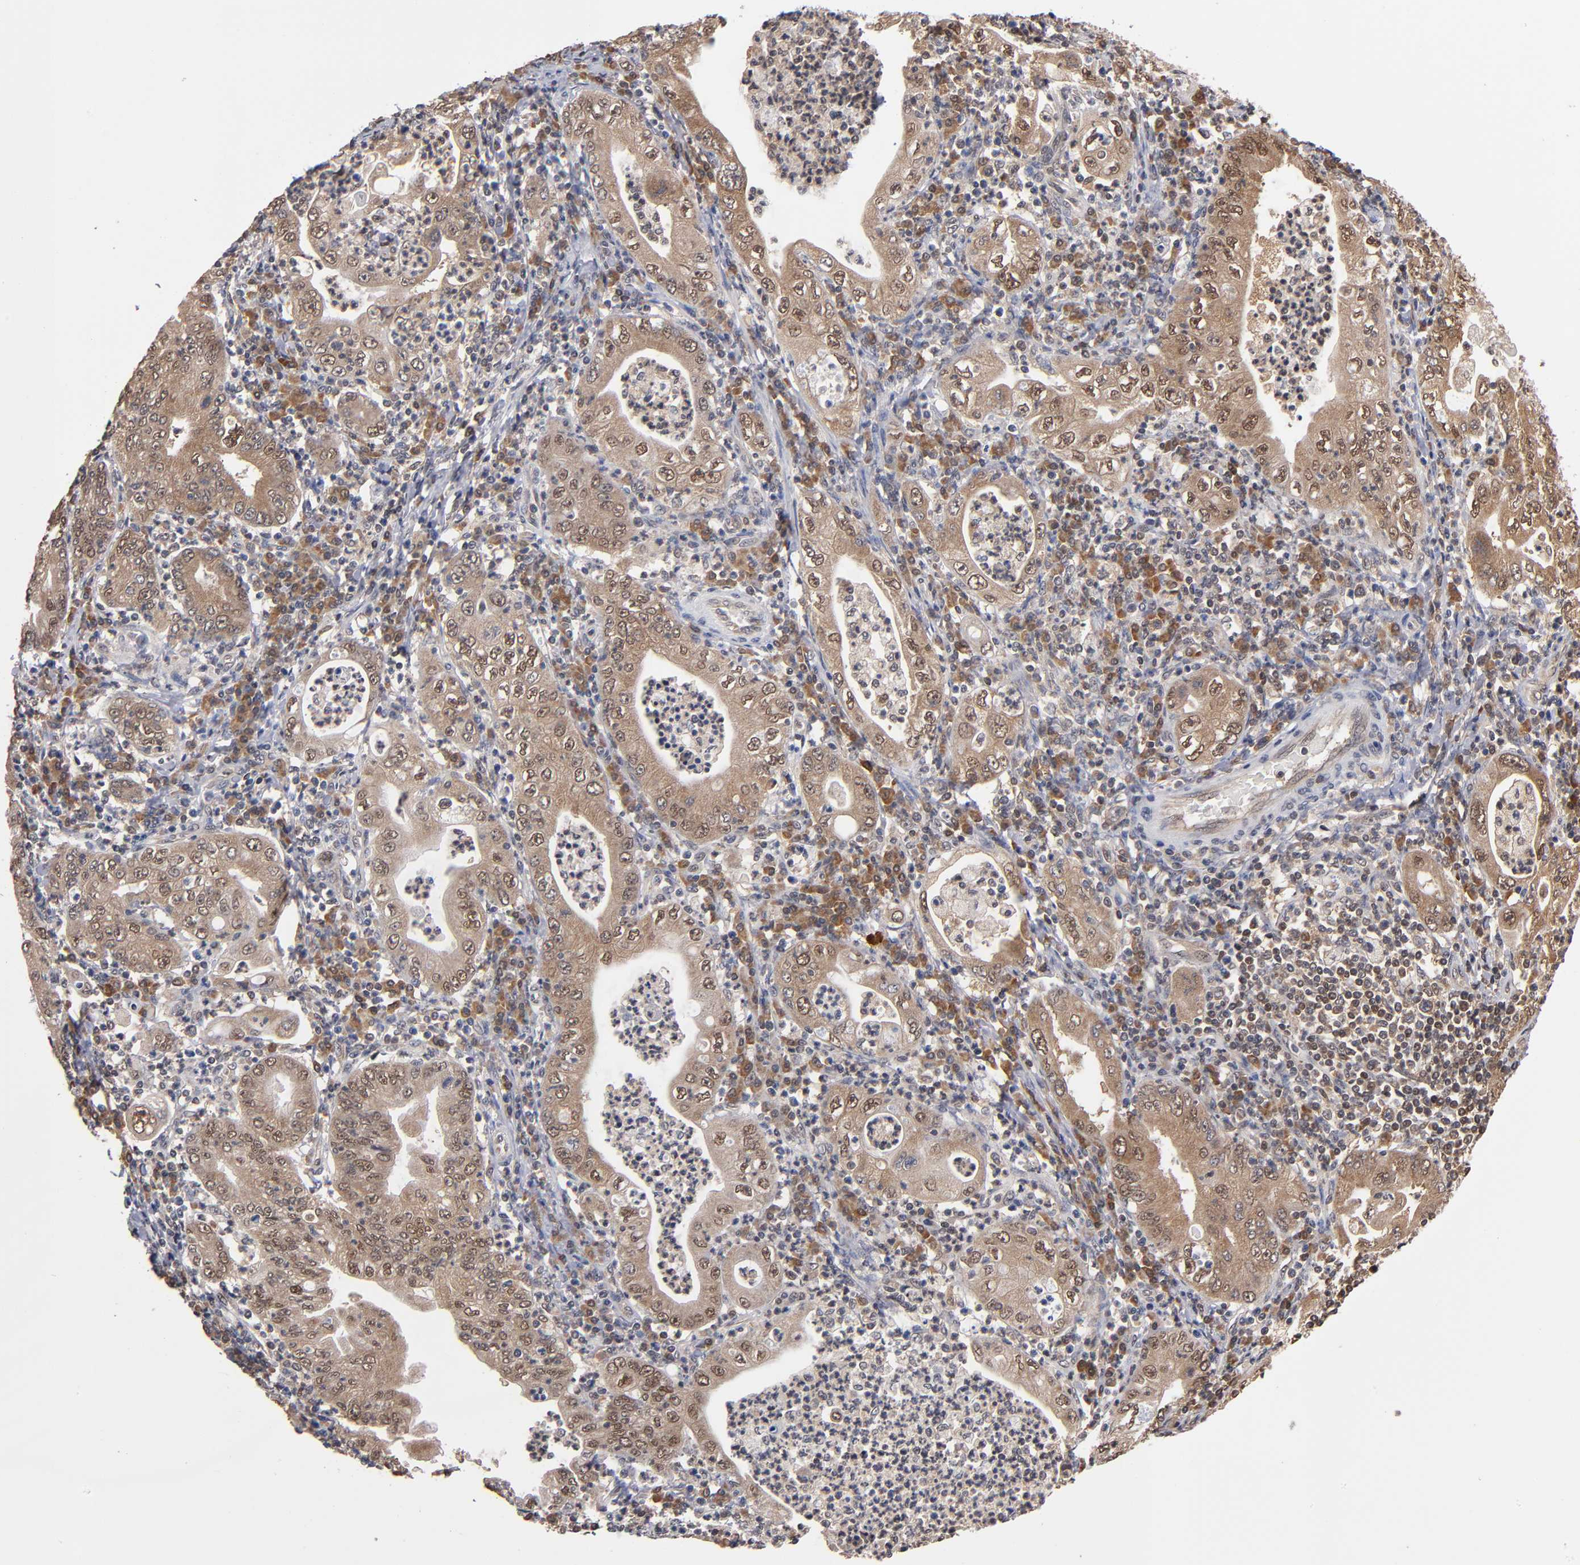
{"staining": {"intensity": "moderate", "quantity": ">75%", "location": "cytoplasmic/membranous"}, "tissue": "stomach cancer", "cell_type": "Tumor cells", "image_type": "cancer", "snomed": [{"axis": "morphology", "description": "Normal tissue, NOS"}, {"axis": "morphology", "description": "Adenocarcinoma, NOS"}, {"axis": "topography", "description": "Esophagus"}, {"axis": "topography", "description": "Stomach, upper"}, {"axis": "topography", "description": "Peripheral nerve tissue"}], "caption": "A brown stain shows moderate cytoplasmic/membranous positivity of a protein in human adenocarcinoma (stomach) tumor cells.", "gene": "ALG13", "patient": {"sex": "male", "age": 62}}